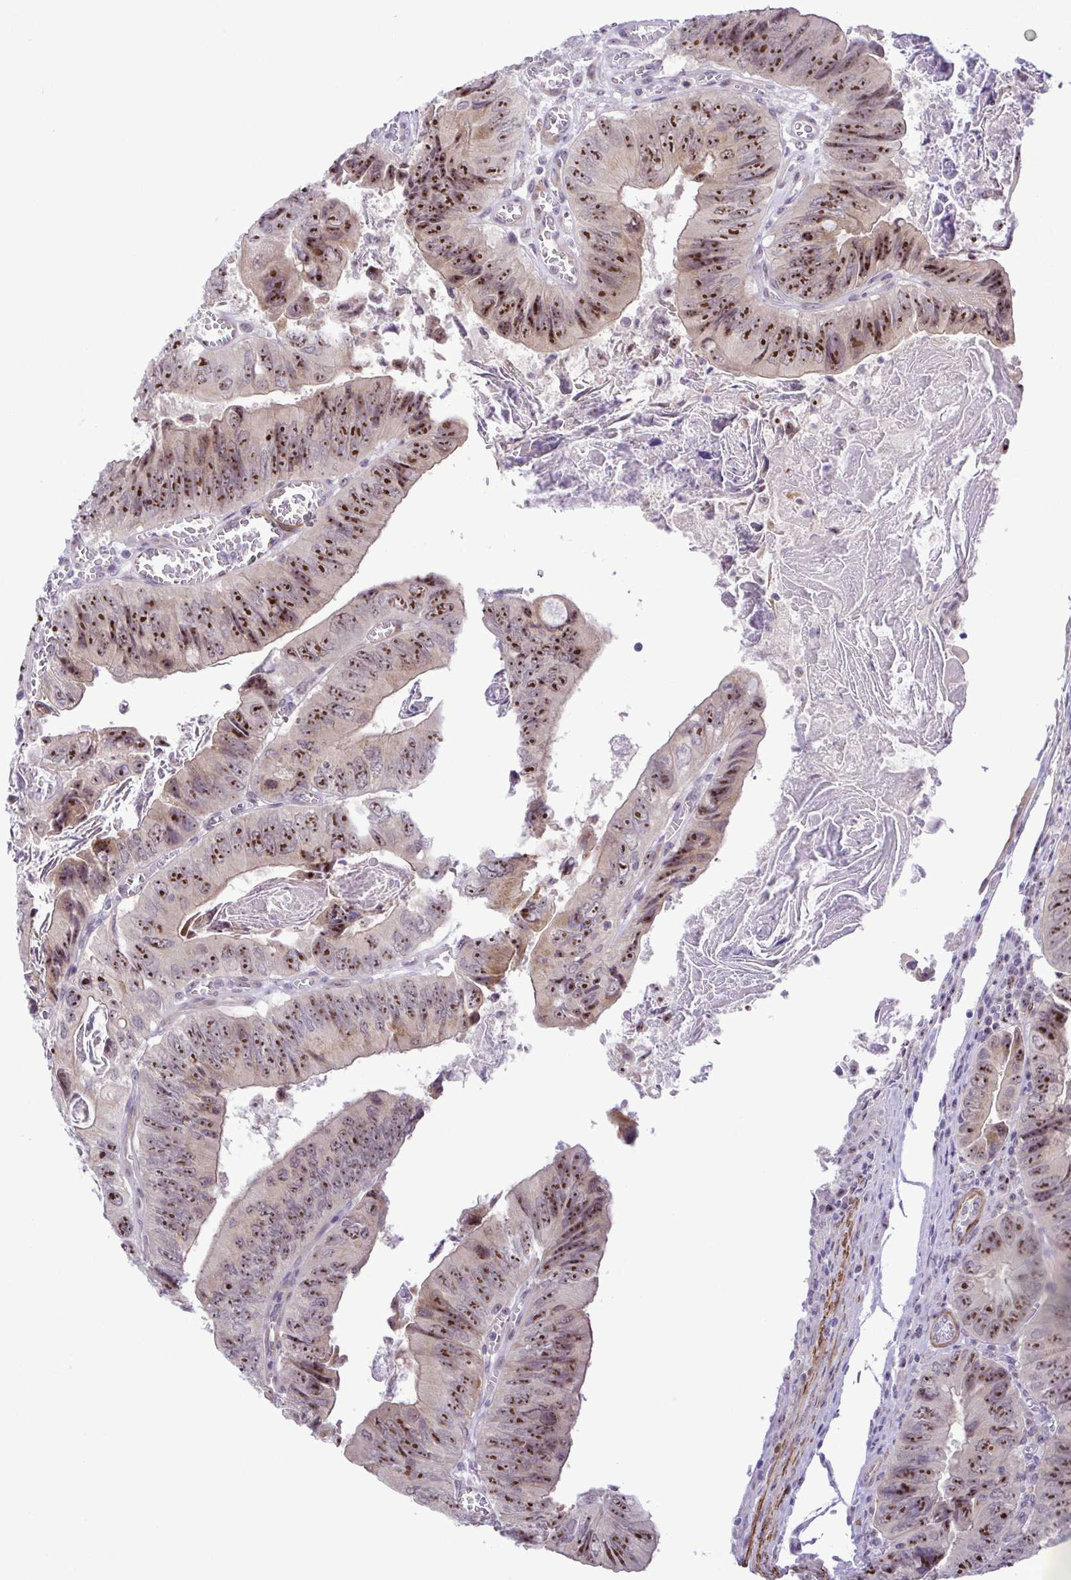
{"staining": {"intensity": "strong", "quantity": ">75%", "location": "nuclear"}, "tissue": "colorectal cancer", "cell_type": "Tumor cells", "image_type": "cancer", "snomed": [{"axis": "morphology", "description": "Adenocarcinoma, NOS"}, {"axis": "topography", "description": "Colon"}], "caption": "The immunohistochemical stain labels strong nuclear staining in tumor cells of colorectal cancer tissue.", "gene": "RSL24D1", "patient": {"sex": "female", "age": 84}}